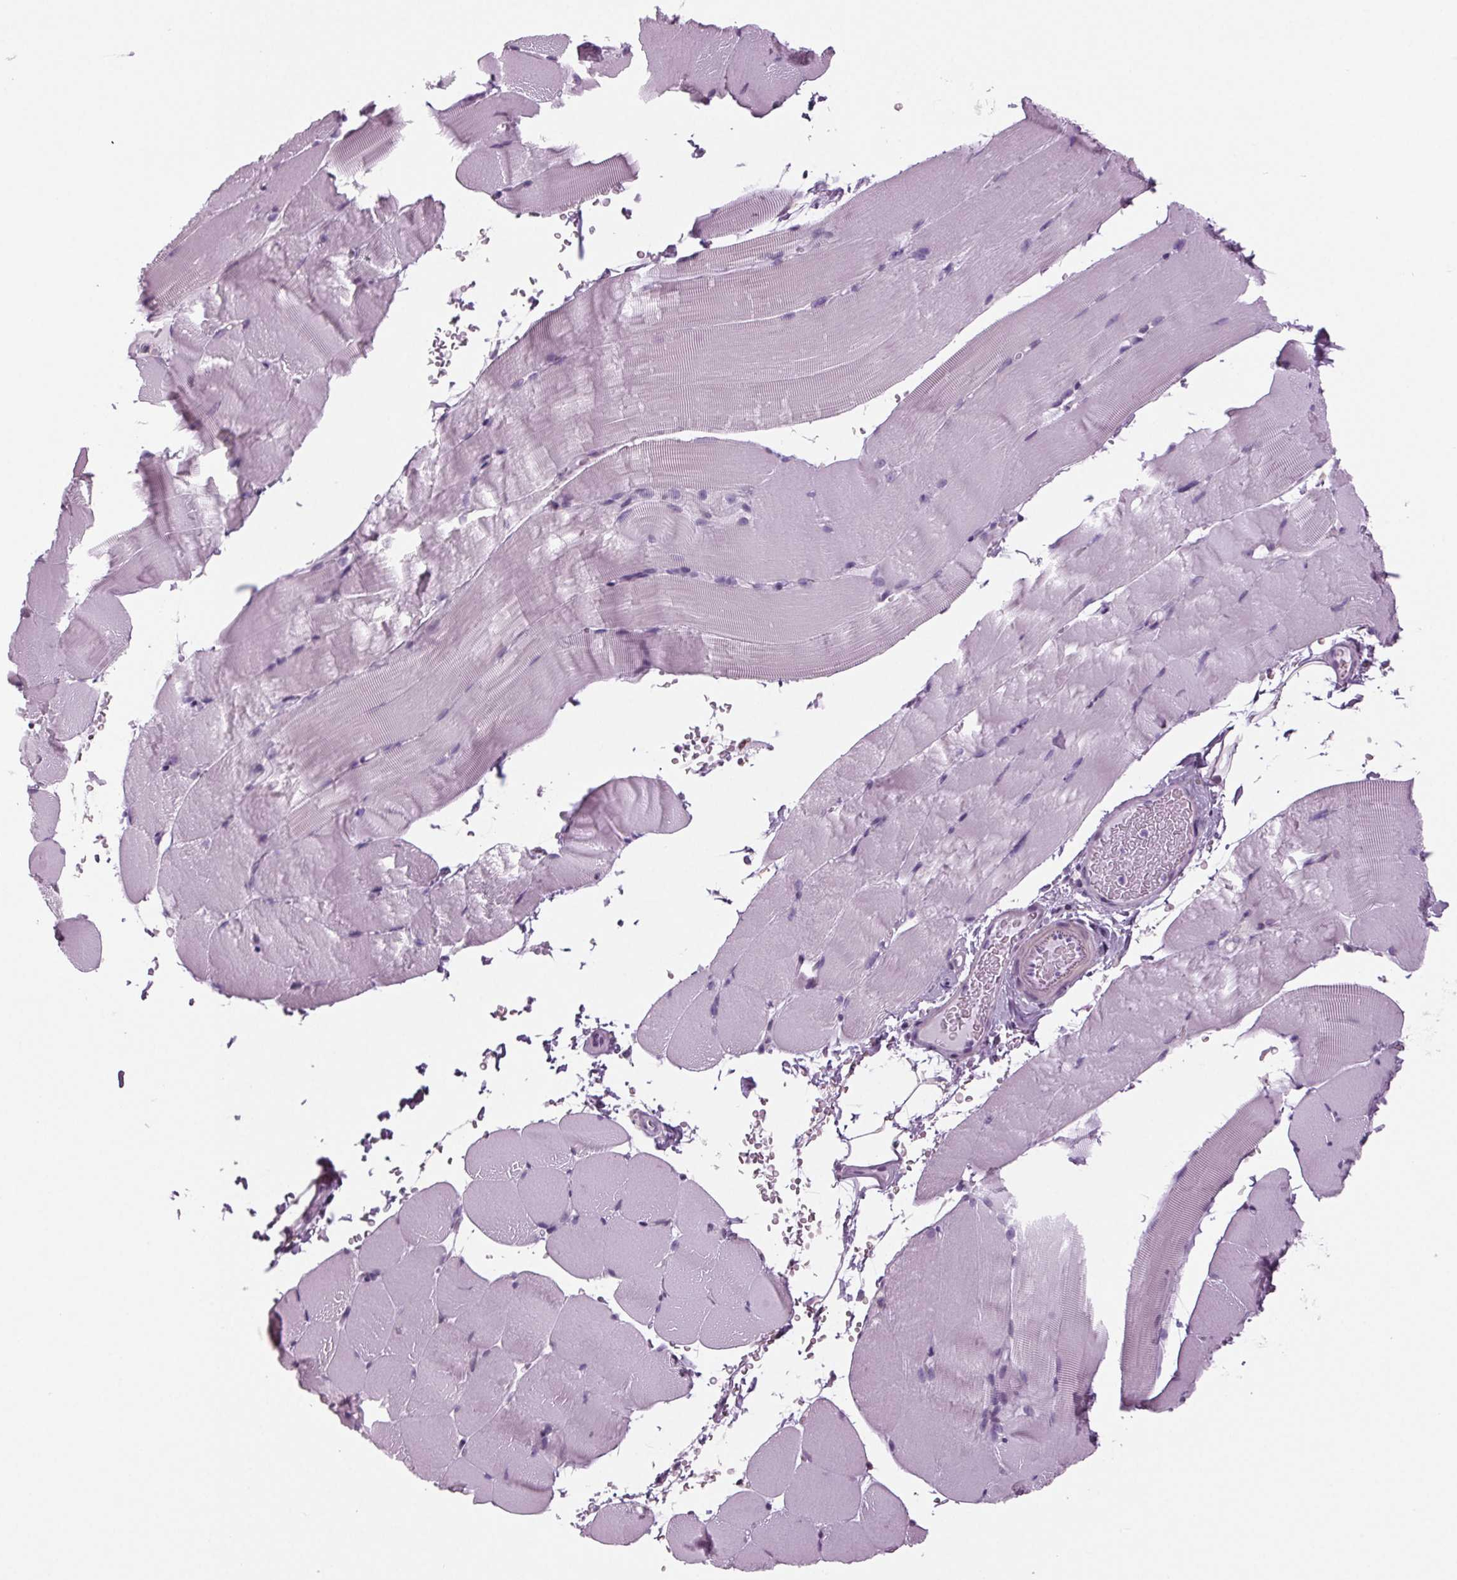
{"staining": {"intensity": "negative", "quantity": "none", "location": "none"}, "tissue": "skeletal muscle", "cell_type": "Myocytes", "image_type": "normal", "snomed": [{"axis": "morphology", "description": "Normal tissue, NOS"}, {"axis": "topography", "description": "Skeletal muscle"}], "caption": "IHC of unremarkable human skeletal muscle shows no expression in myocytes. (Stains: DAB IHC with hematoxylin counter stain, Microscopy: brightfield microscopy at high magnification).", "gene": "BHLHE22", "patient": {"sex": "female", "age": 37}}